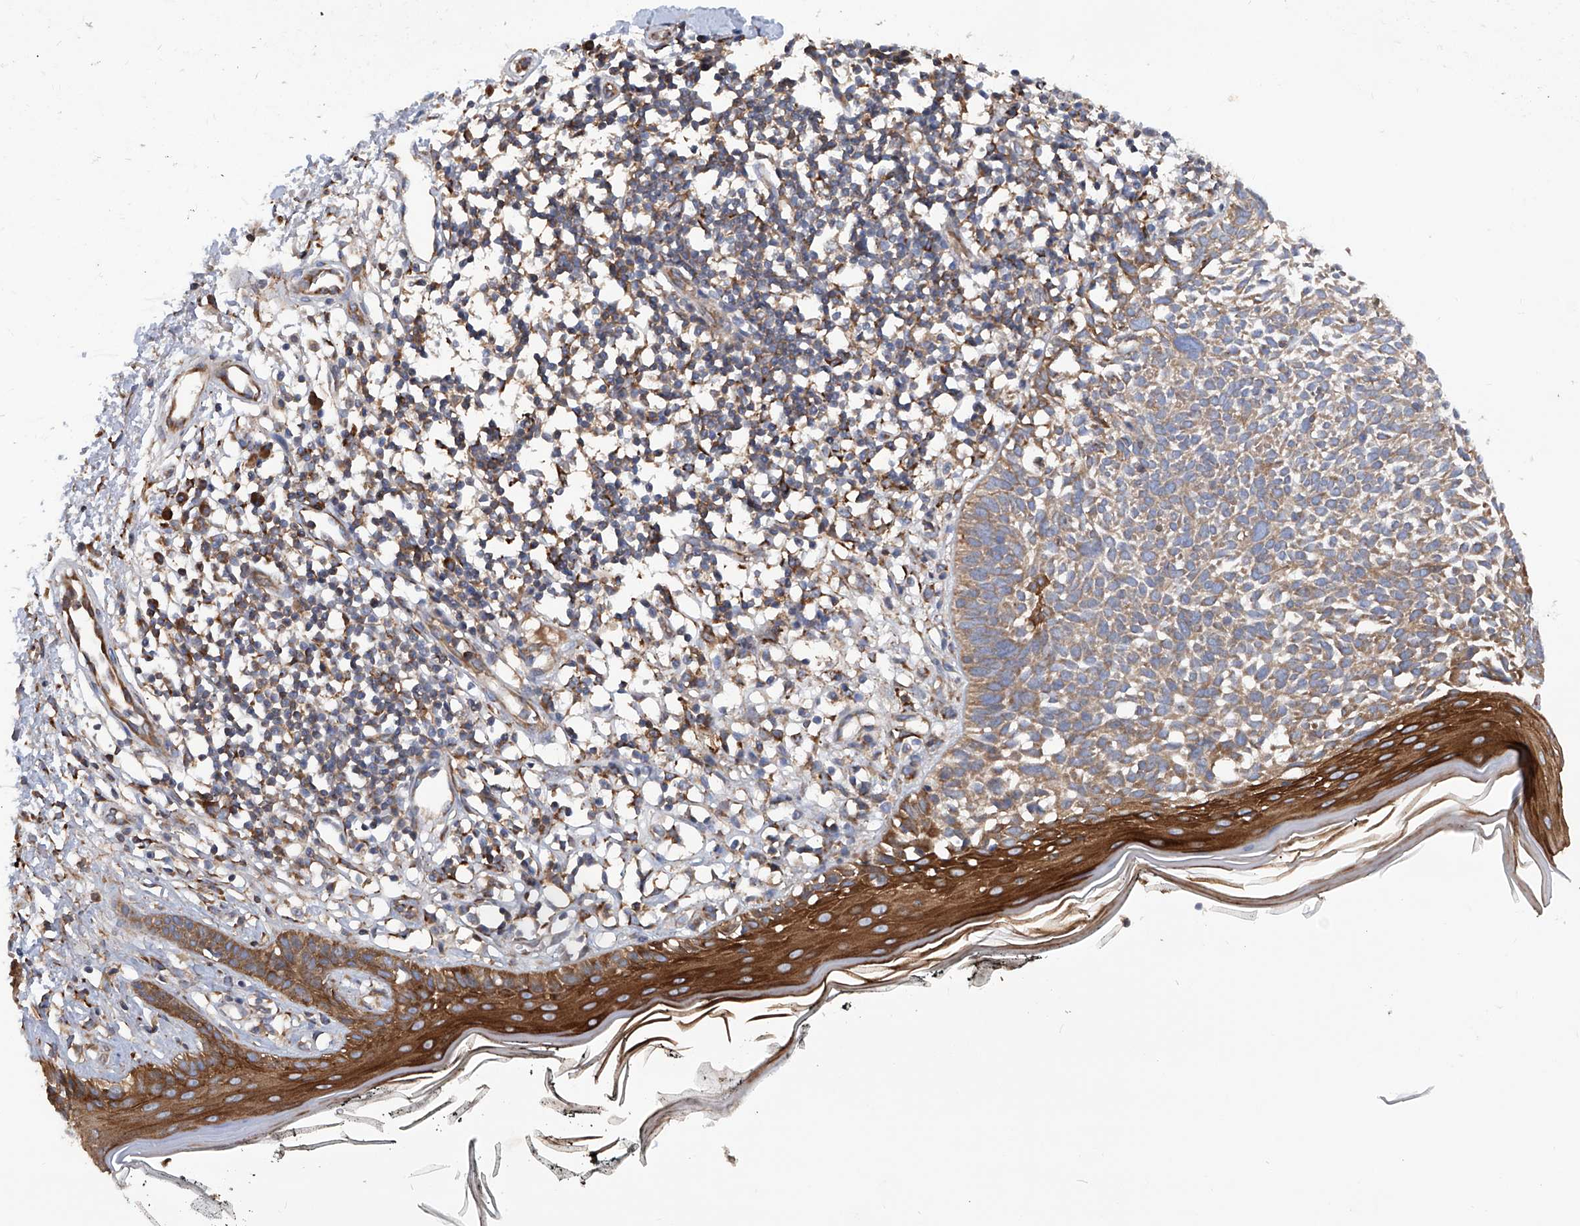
{"staining": {"intensity": "moderate", "quantity": "<25%", "location": "cytoplasmic/membranous"}, "tissue": "skin cancer", "cell_type": "Tumor cells", "image_type": "cancer", "snomed": [{"axis": "morphology", "description": "Basal cell carcinoma"}, {"axis": "topography", "description": "Skin"}], "caption": "Immunohistochemical staining of skin cancer reveals low levels of moderate cytoplasmic/membranous positivity in approximately <25% of tumor cells.", "gene": "ASCC3", "patient": {"sex": "female", "age": 64}}